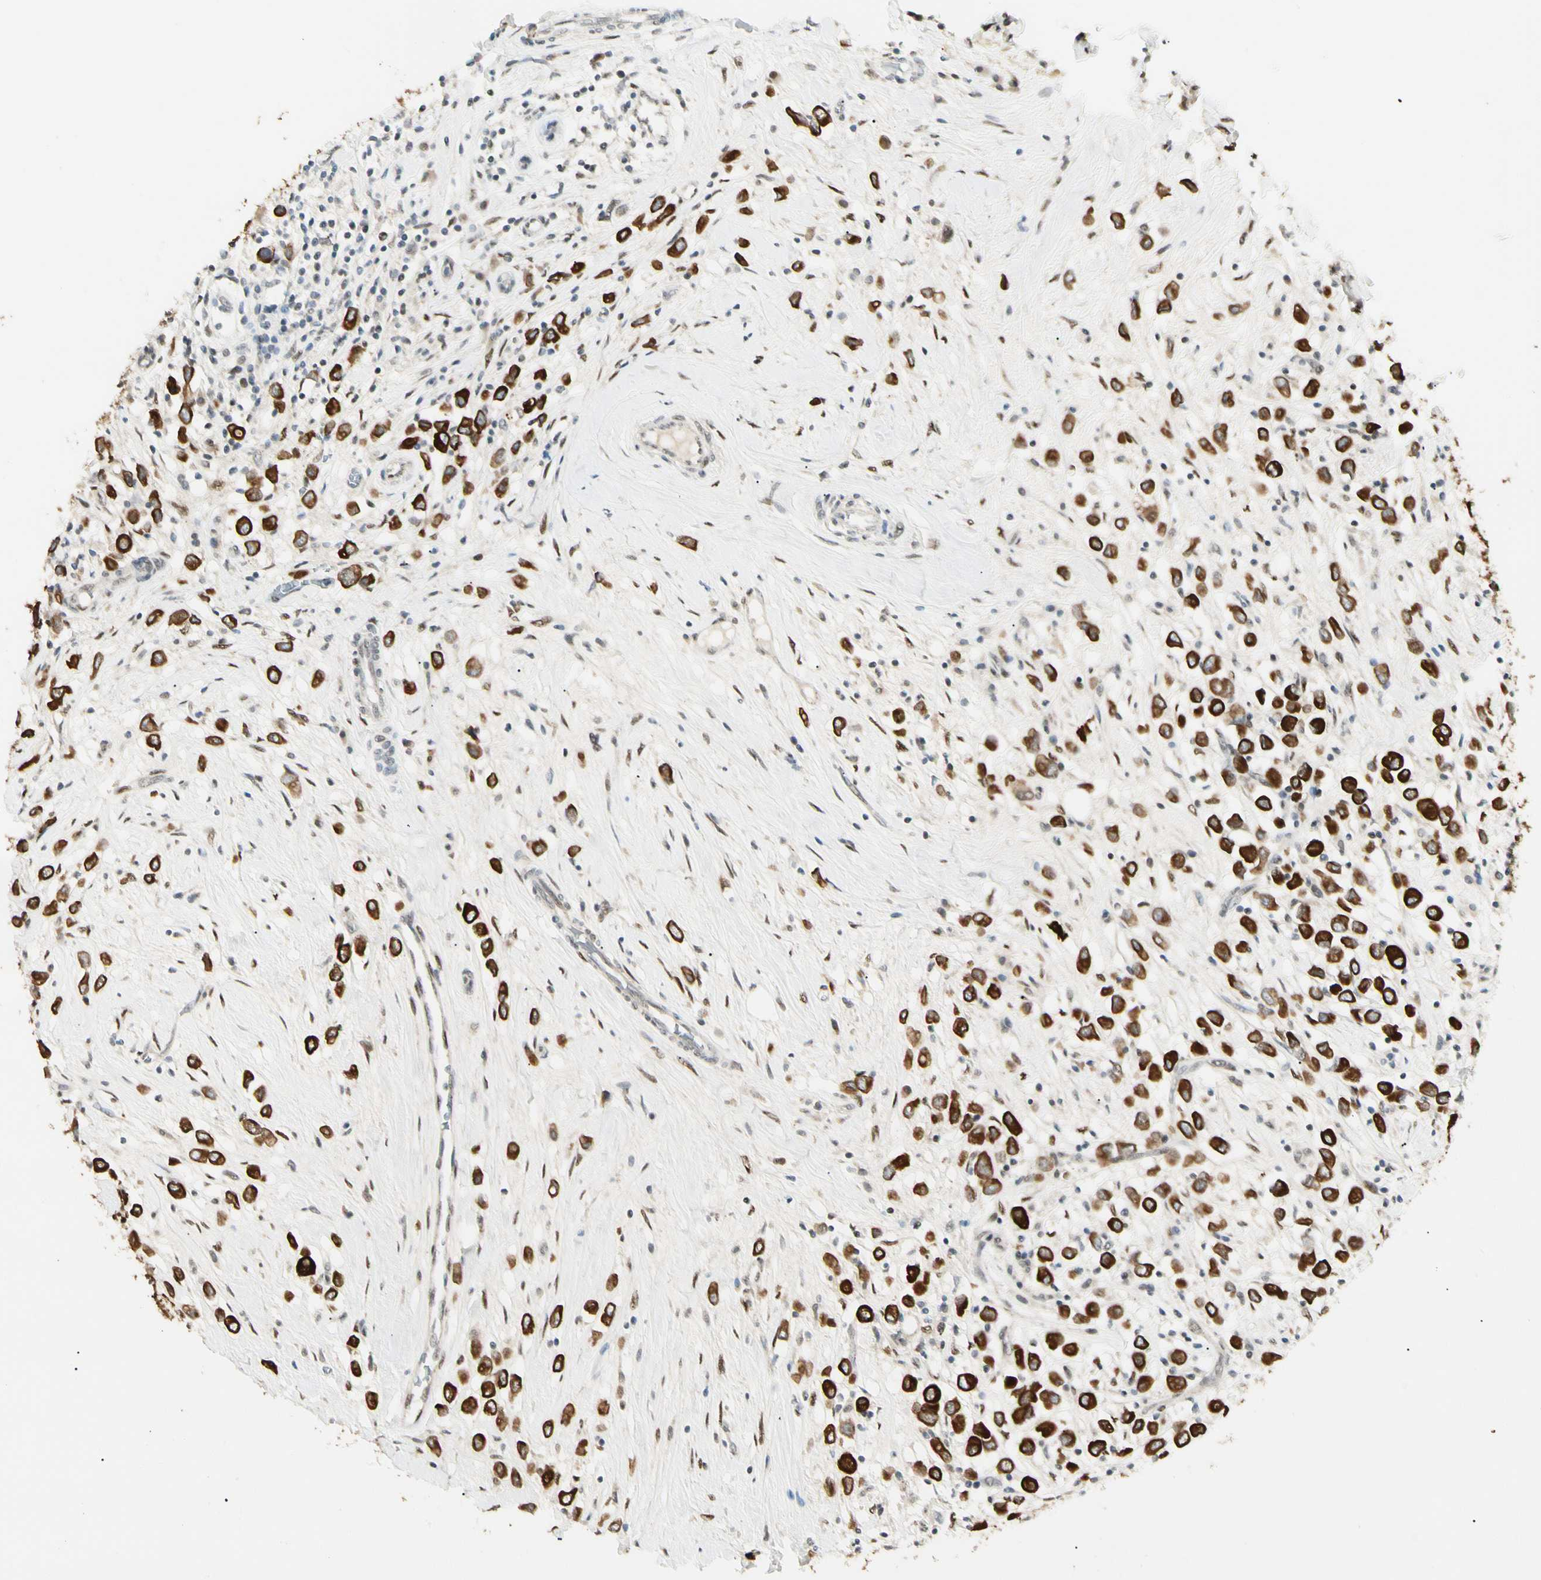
{"staining": {"intensity": "strong", "quantity": ">75%", "location": "cytoplasmic/membranous"}, "tissue": "breast cancer", "cell_type": "Tumor cells", "image_type": "cancer", "snomed": [{"axis": "morphology", "description": "Duct carcinoma"}, {"axis": "topography", "description": "Breast"}], "caption": "Brown immunohistochemical staining in breast cancer demonstrates strong cytoplasmic/membranous positivity in approximately >75% of tumor cells. The protein is stained brown, and the nuclei are stained in blue (DAB IHC with brightfield microscopy, high magnification).", "gene": "ATXN1", "patient": {"sex": "female", "age": 61}}